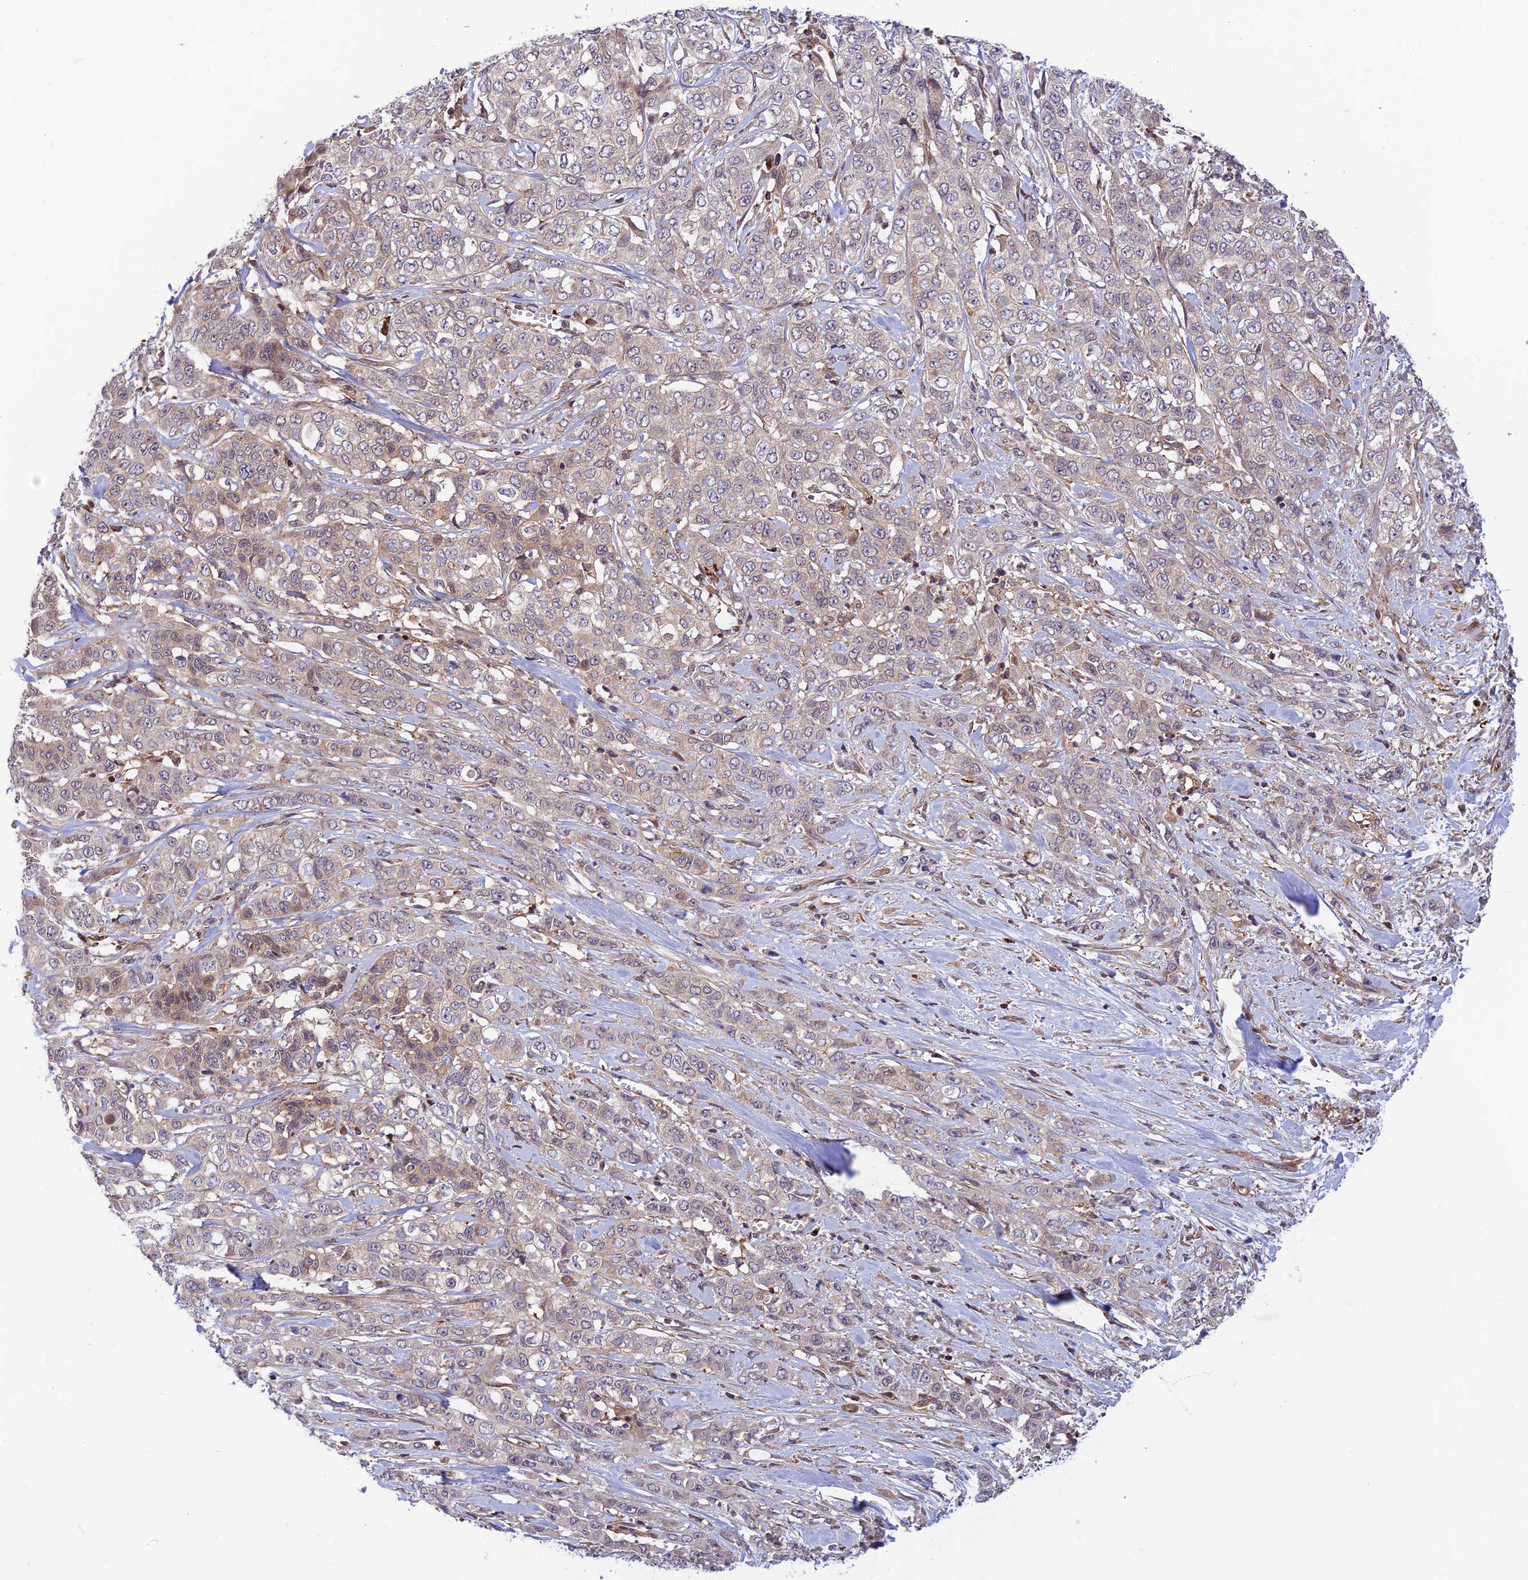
{"staining": {"intensity": "moderate", "quantity": "<25%", "location": "cytoplasmic/membranous"}, "tissue": "stomach cancer", "cell_type": "Tumor cells", "image_type": "cancer", "snomed": [{"axis": "morphology", "description": "Adenocarcinoma, NOS"}, {"axis": "topography", "description": "Stomach, upper"}], "caption": "Stomach adenocarcinoma stained with a brown dye reveals moderate cytoplasmic/membranous positive positivity in about <25% of tumor cells.", "gene": "EVI5L", "patient": {"sex": "male", "age": 62}}